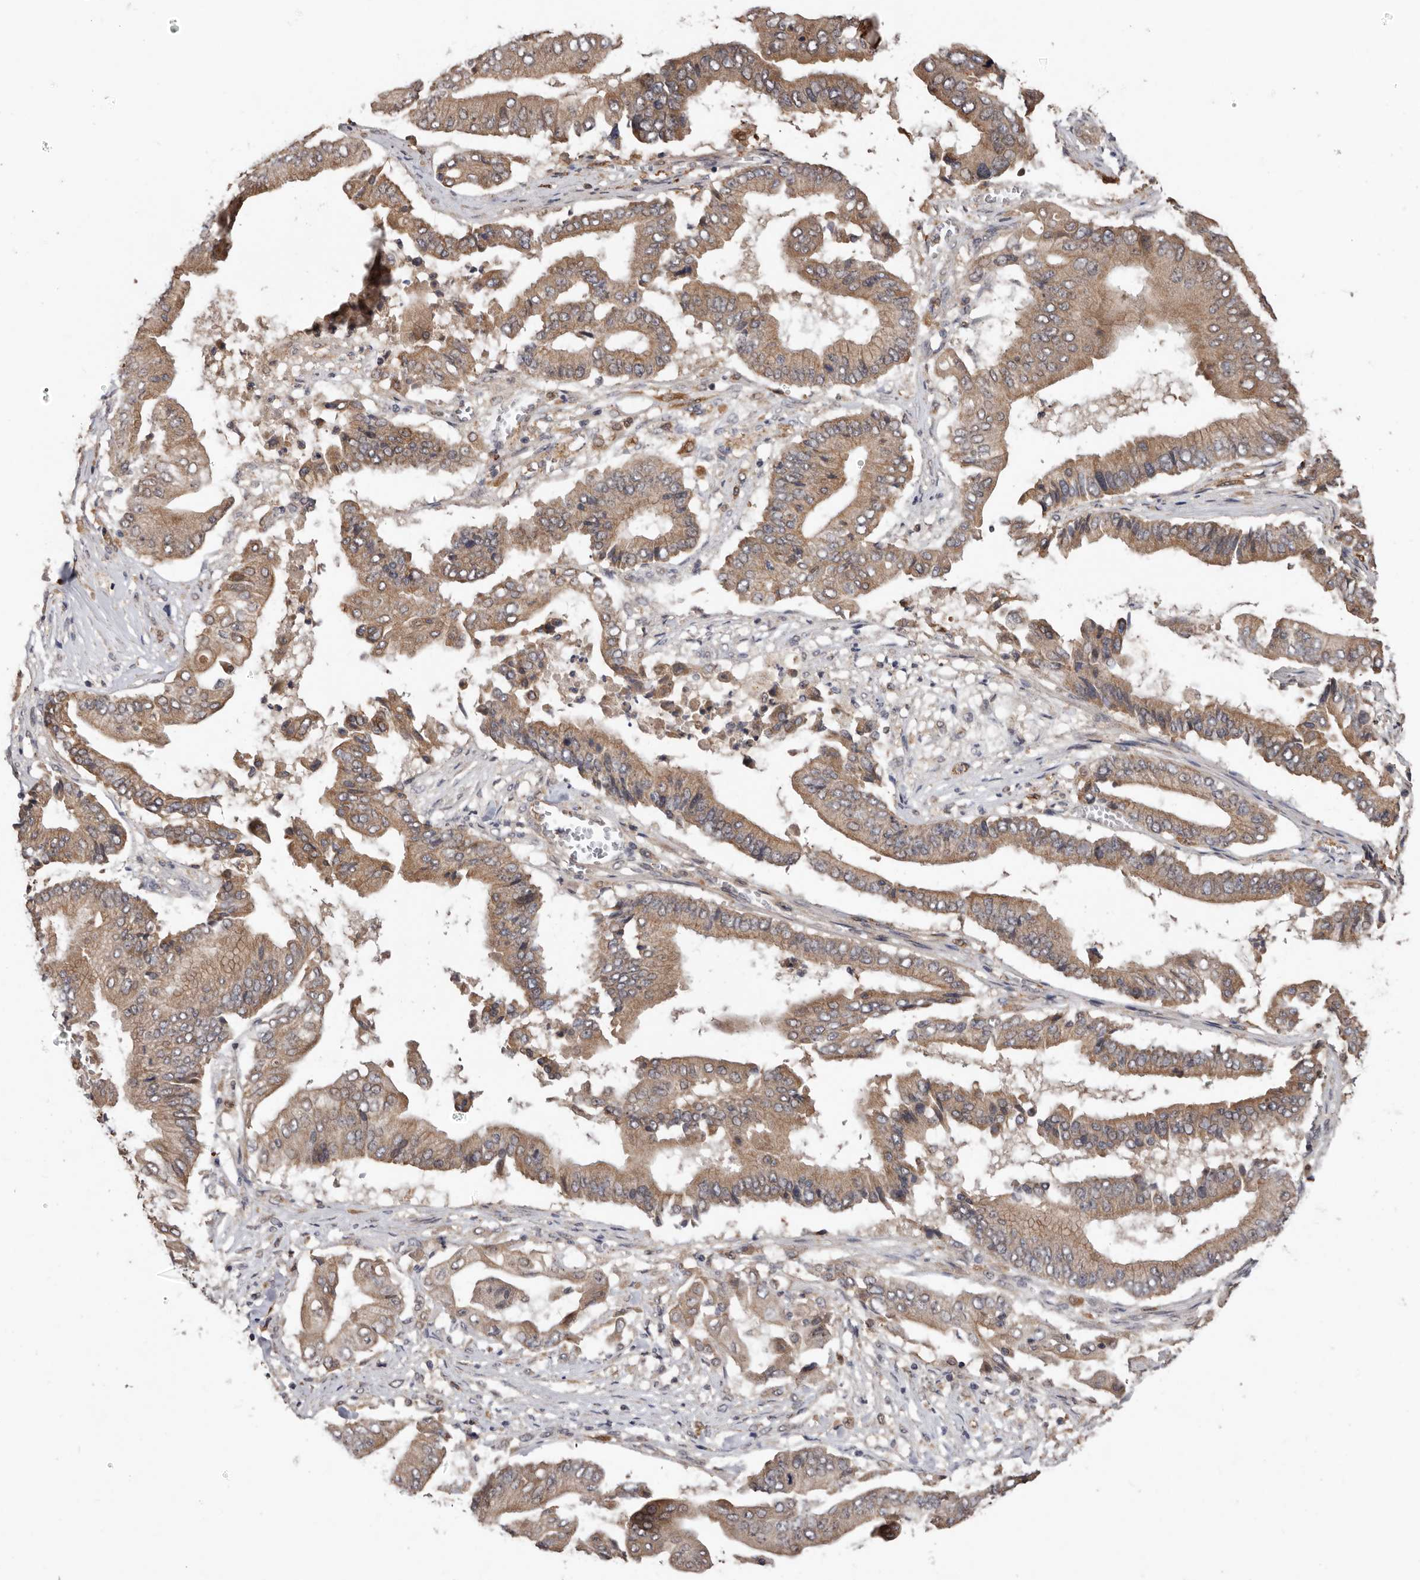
{"staining": {"intensity": "moderate", "quantity": ">75%", "location": "cytoplasmic/membranous"}, "tissue": "pancreatic cancer", "cell_type": "Tumor cells", "image_type": "cancer", "snomed": [{"axis": "morphology", "description": "Adenocarcinoma, NOS"}, {"axis": "topography", "description": "Pancreas"}], "caption": "This micrograph reveals pancreatic cancer stained with immunohistochemistry to label a protein in brown. The cytoplasmic/membranous of tumor cells show moderate positivity for the protein. Nuclei are counter-stained blue.", "gene": "RSPO2", "patient": {"sex": "female", "age": 77}}